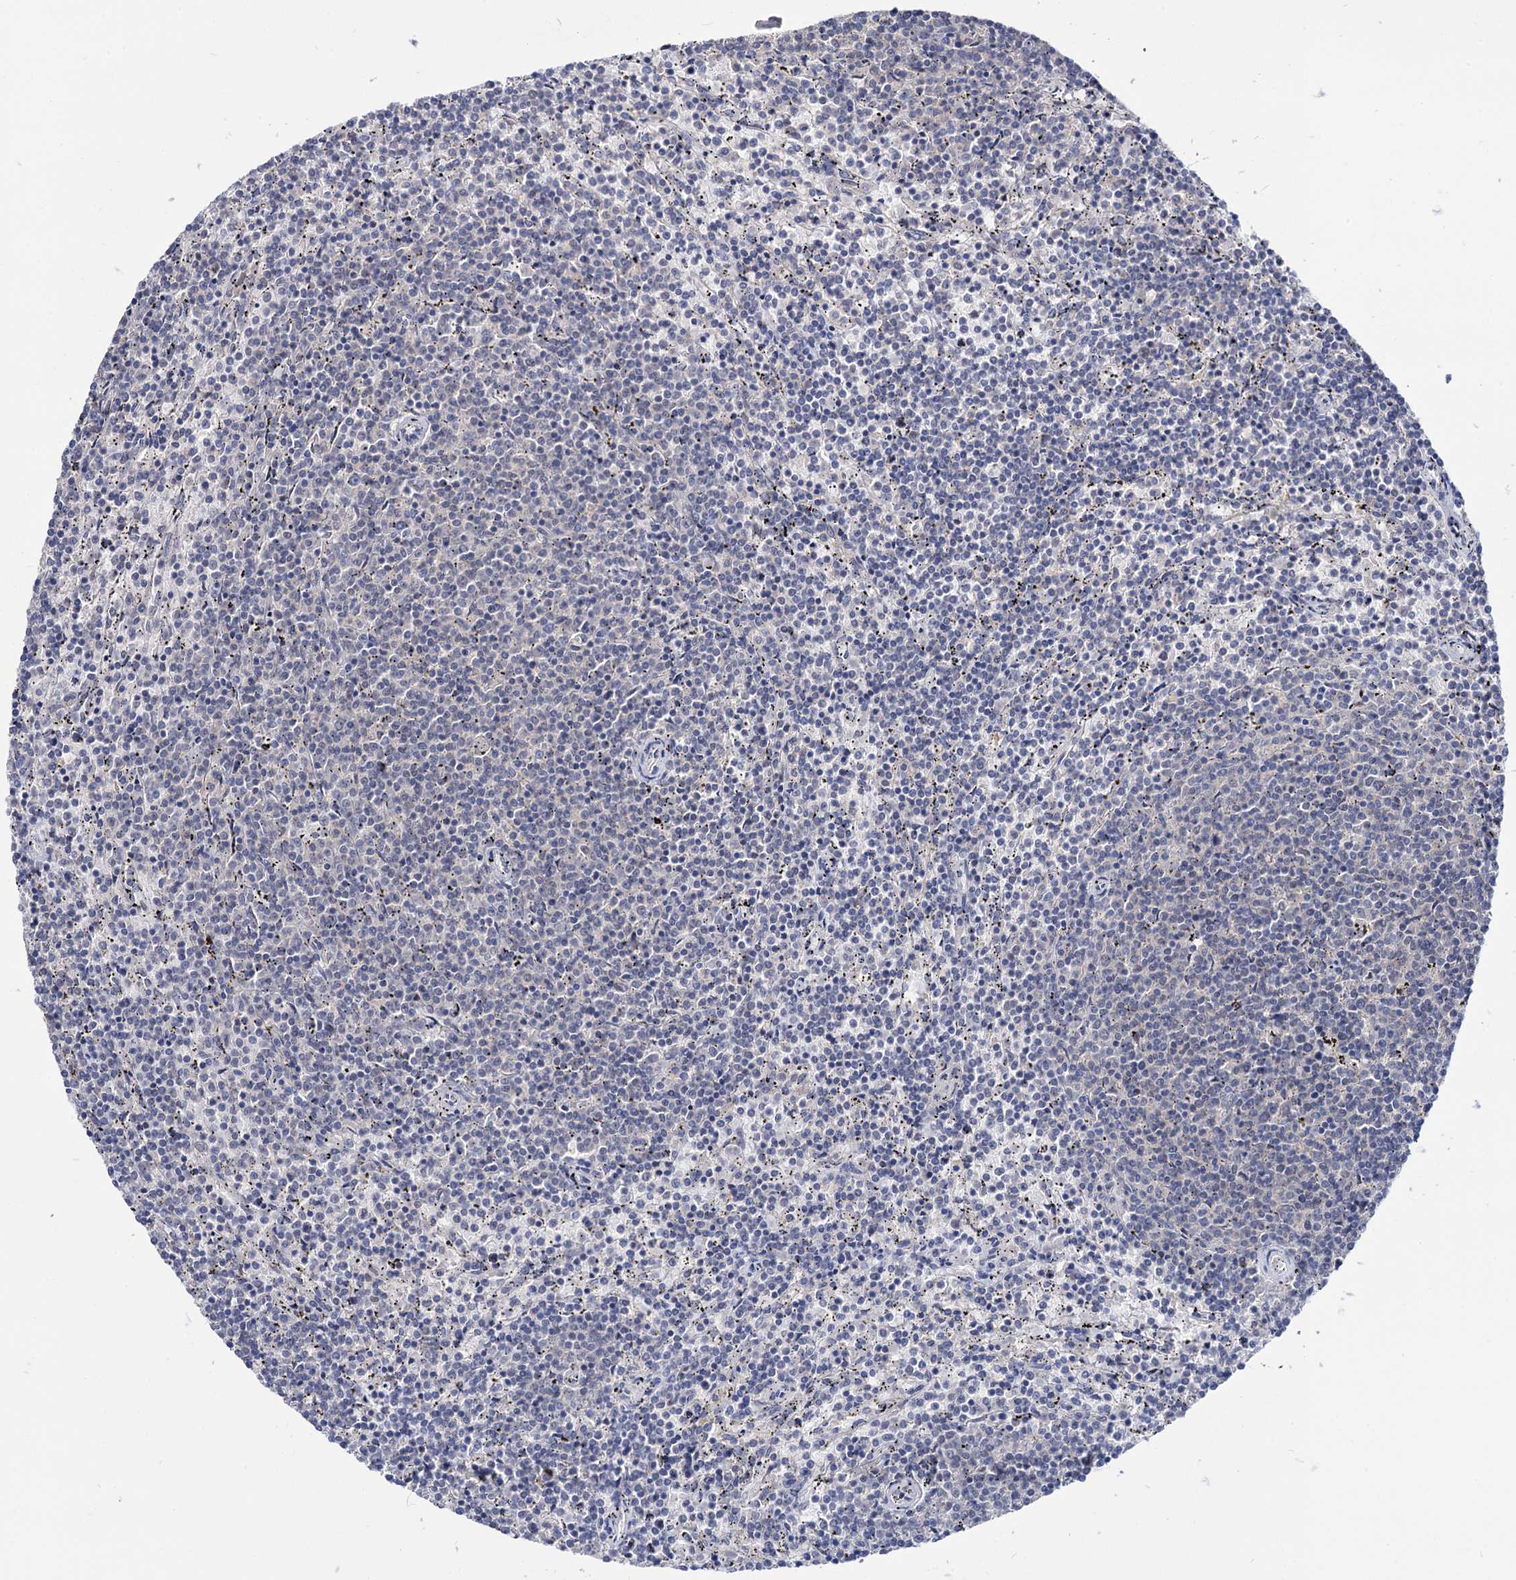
{"staining": {"intensity": "negative", "quantity": "none", "location": "none"}, "tissue": "lymphoma", "cell_type": "Tumor cells", "image_type": "cancer", "snomed": [{"axis": "morphology", "description": "Malignant lymphoma, non-Hodgkin's type, Low grade"}, {"axis": "topography", "description": "Spleen"}], "caption": "Image shows no significant protein staining in tumor cells of low-grade malignant lymphoma, non-Hodgkin's type.", "gene": "NEK10", "patient": {"sex": "female", "age": 50}}